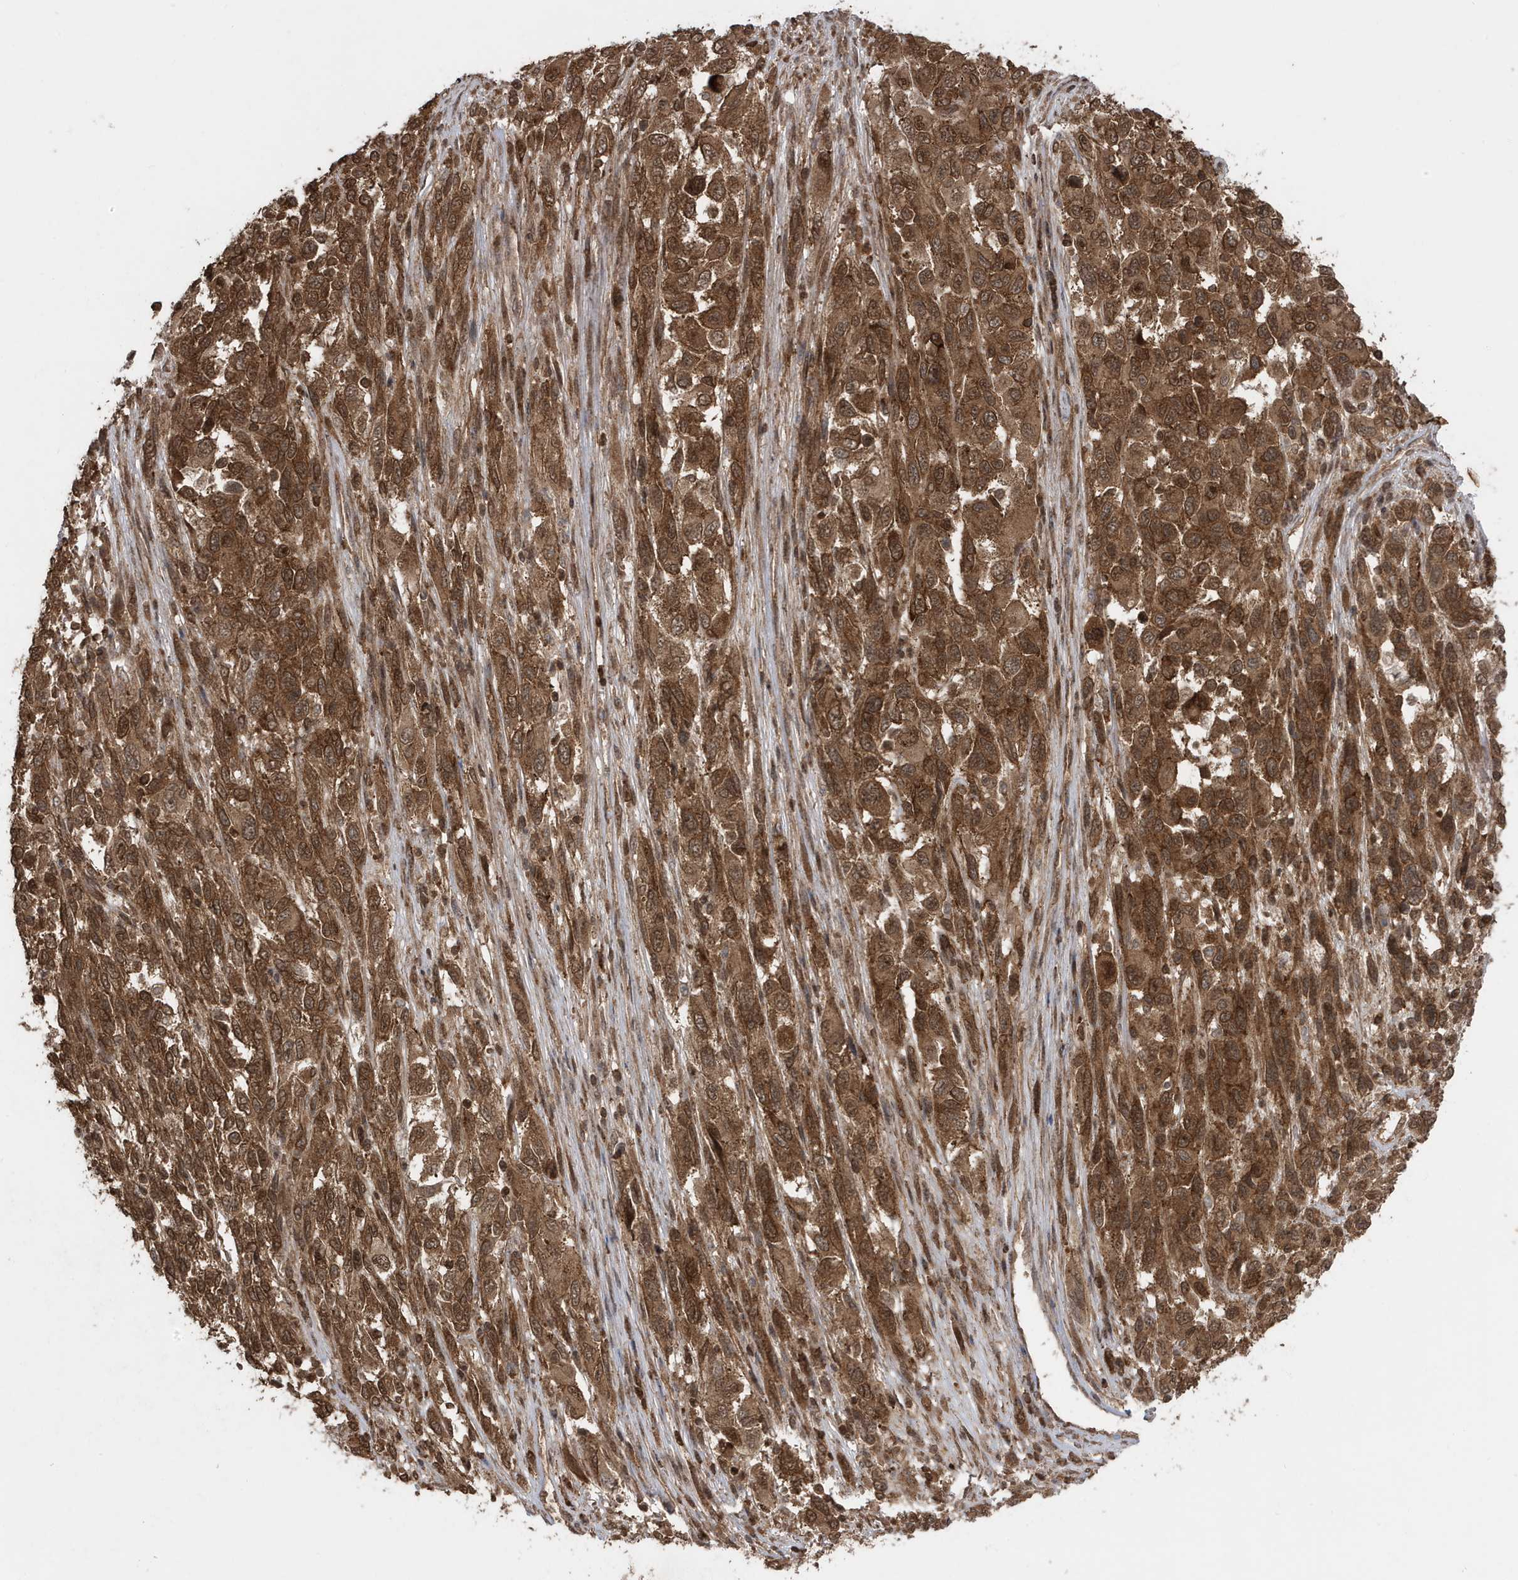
{"staining": {"intensity": "strong", "quantity": ">75%", "location": "cytoplasmic/membranous"}, "tissue": "melanoma", "cell_type": "Tumor cells", "image_type": "cancer", "snomed": [{"axis": "morphology", "description": "Malignant melanoma, Metastatic site"}, {"axis": "topography", "description": "Lymph node"}], "caption": "Immunohistochemical staining of human malignant melanoma (metastatic site) displays high levels of strong cytoplasmic/membranous protein staining in about >75% of tumor cells.", "gene": "ASAP1", "patient": {"sex": "male", "age": 61}}